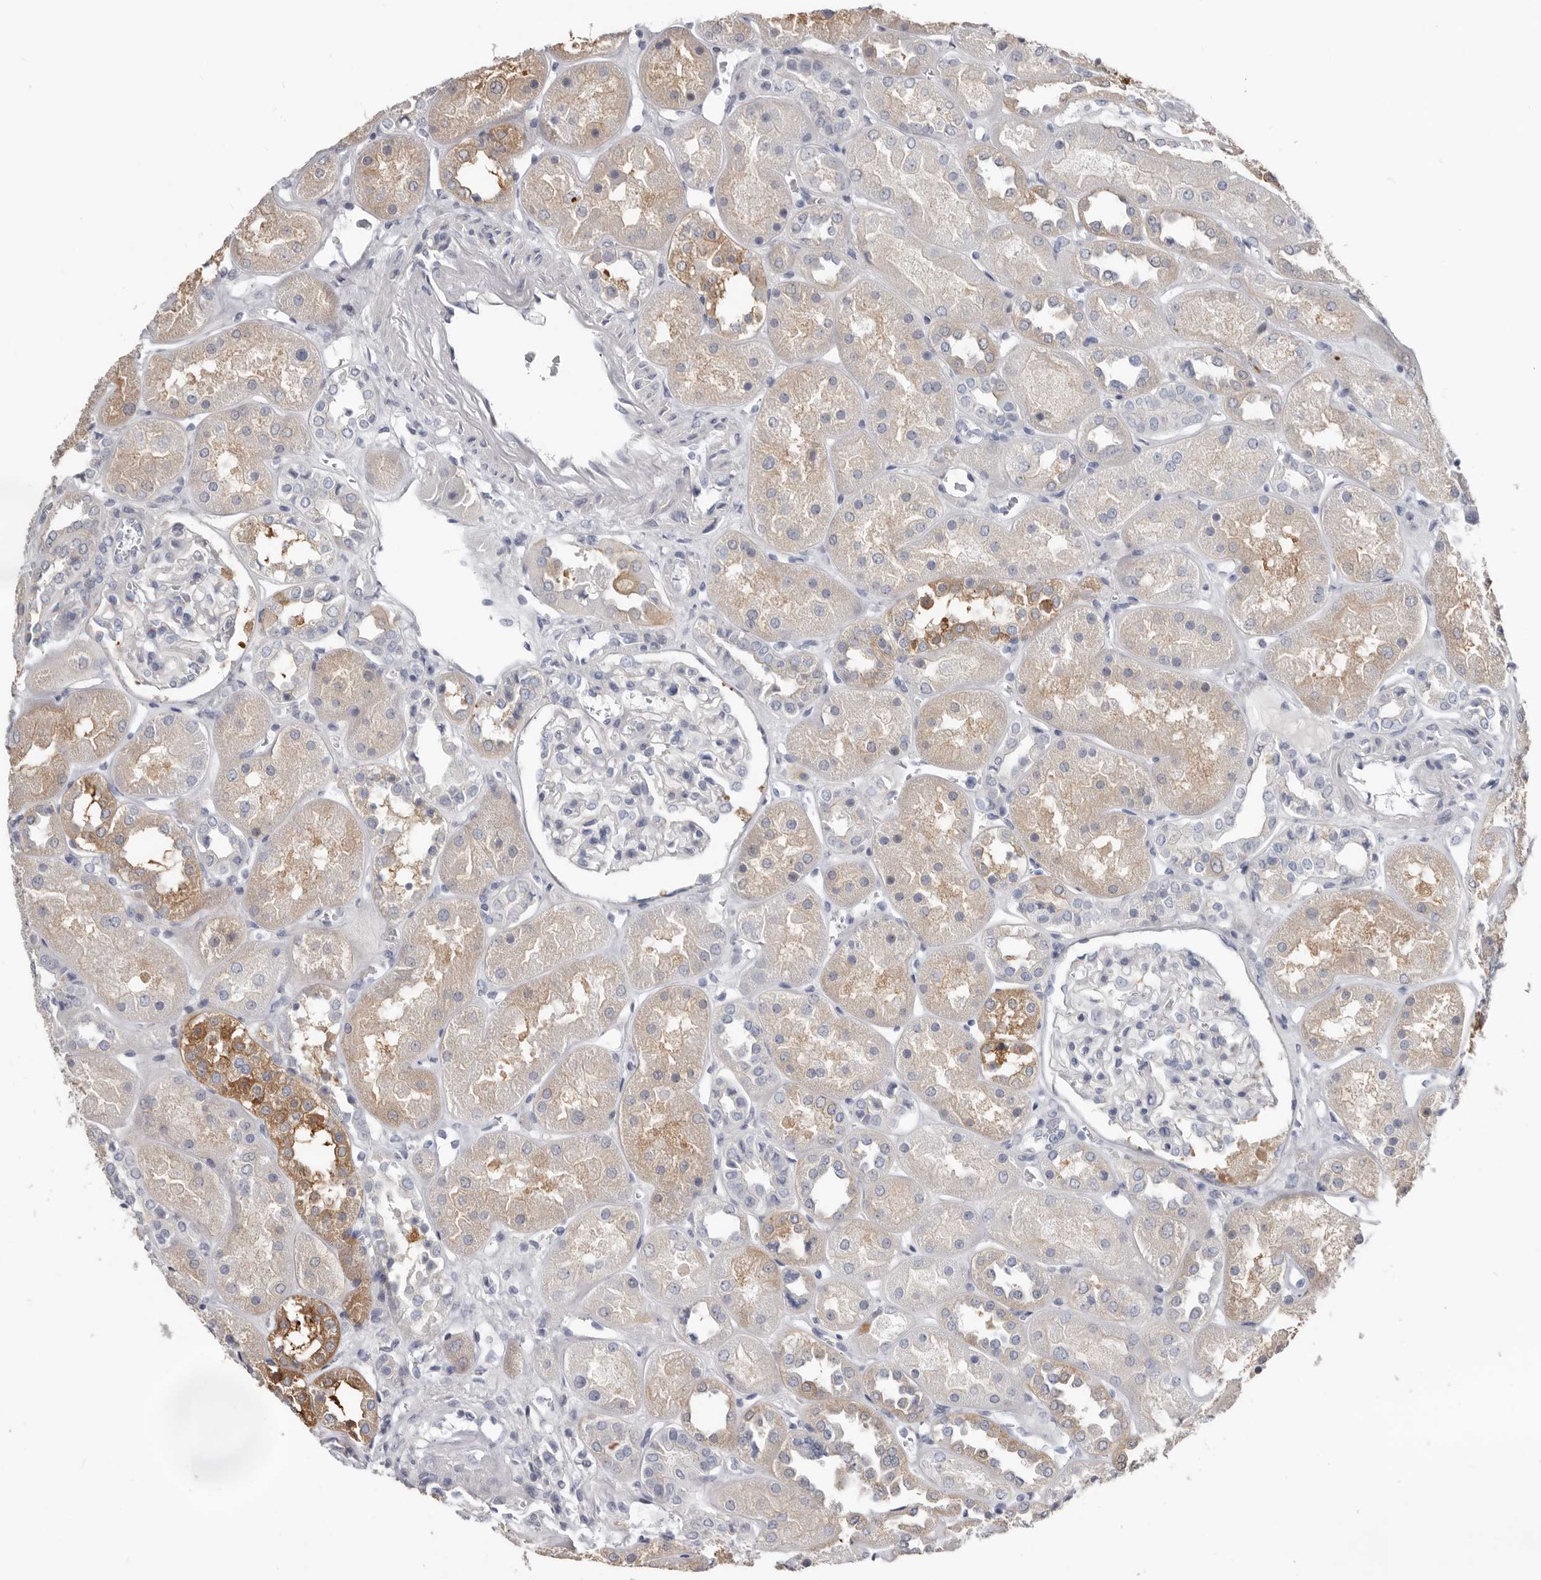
{"staining": {"intensity": "negative", "quantity": "none", "location": "none"}, "tissue": "kidney", "cell_type": "Cells in glomeruli", "image_type": "normal", "snomed": [{"axis": "morphology", "description": "Normal tissue, NOS"}, {"axis": "topography", "description": "Kidney"}], "caption": "This is a photomicrograph of IHC staining of normal kidney, which shows no expression in cells in glomeruli. (DAB (3,3'-diaminobenzidine) immunohistochemistry with hematoxylin counter stain).", "gene": "FABP7", "patient": {"sex": "male", "age": 70}}